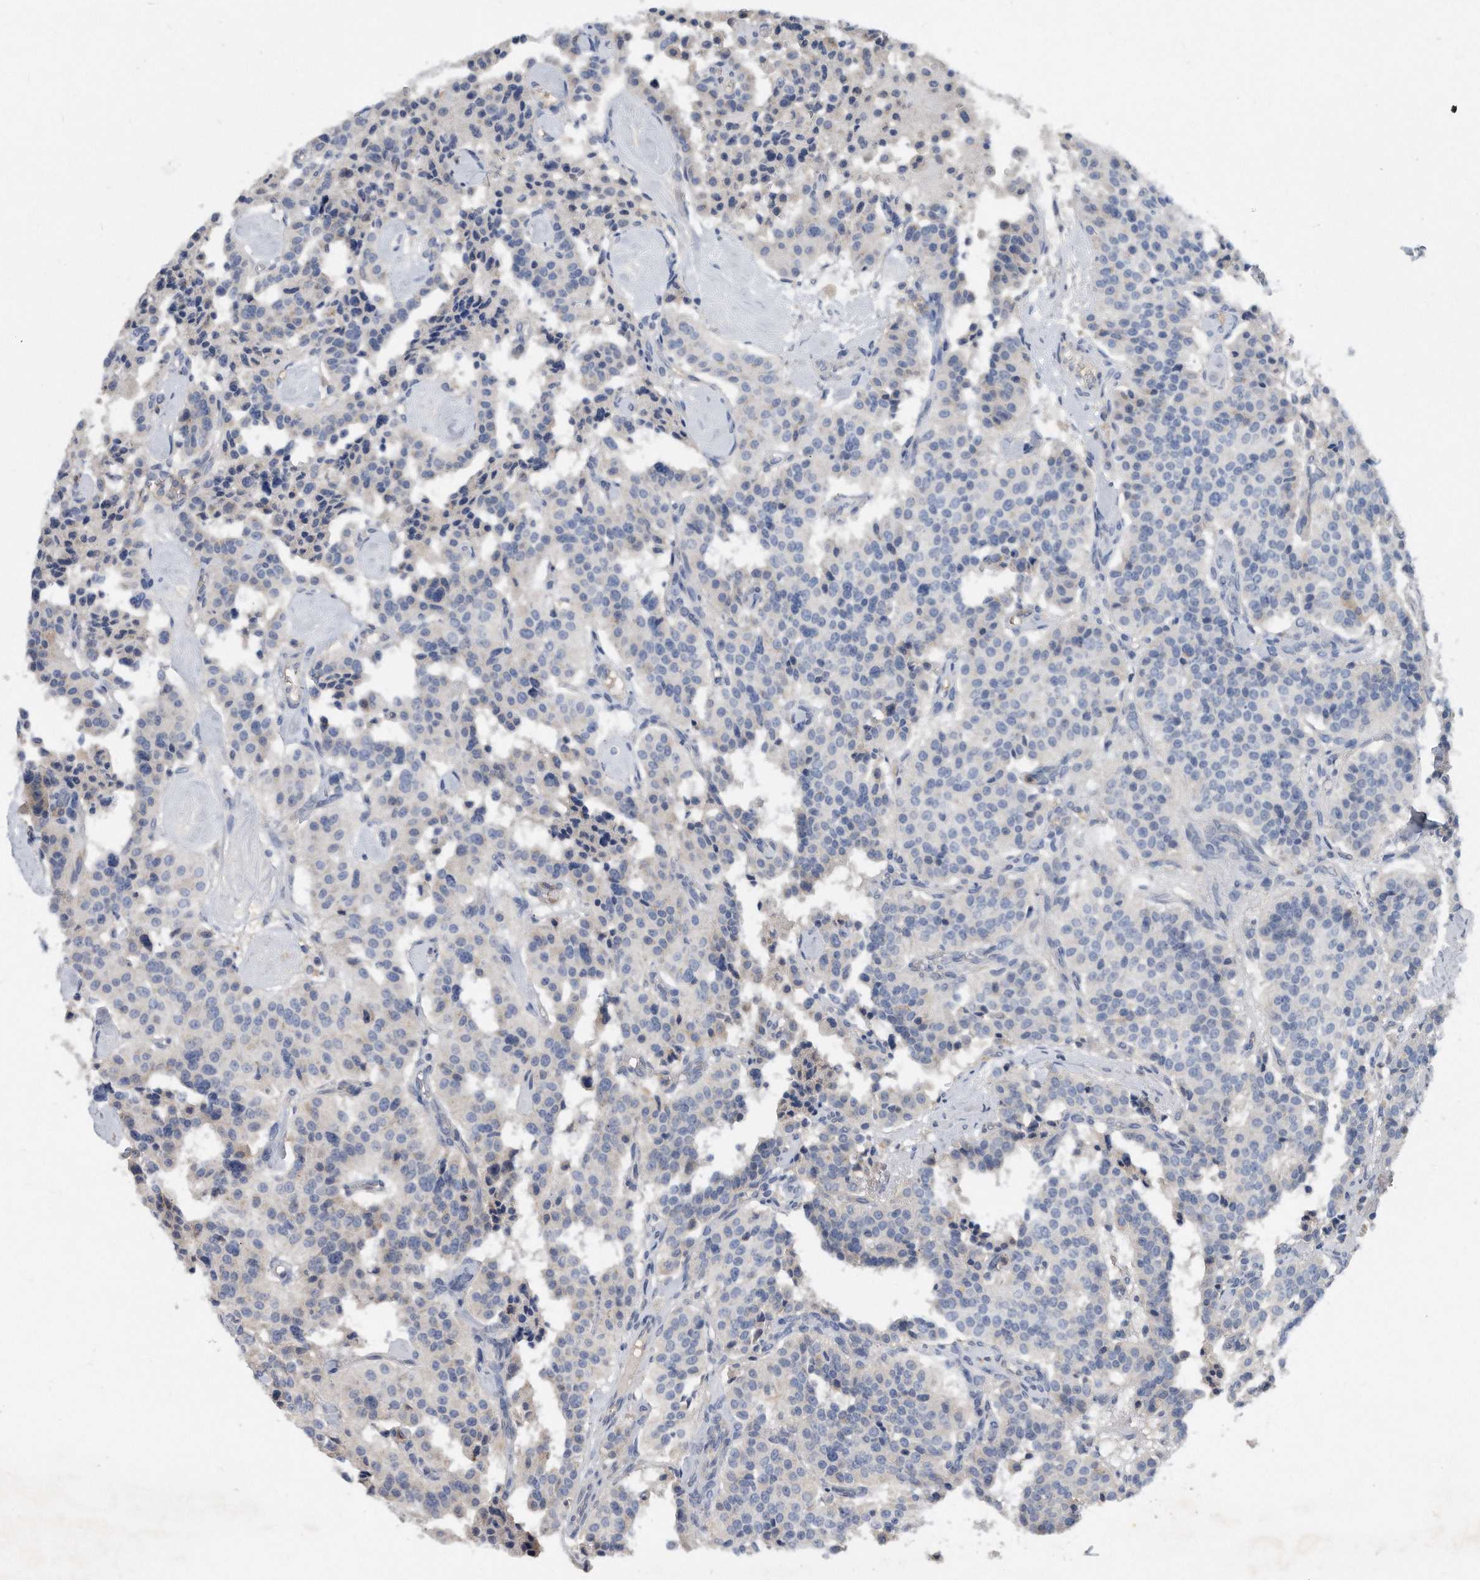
{"staining": {"intensity": "negative", "quantity": "none", "location": "none"}, "tissue": "carcinoid", "cell_type": "Tumor cells", "image_type": "cancer", "snomed": [{"axis": "morphology", "description": "Carcinoid, malignant, NOS"}, {"axis": "topography", "description": "Lung"}], "caption": "IHC of malignant carcinoid demonstrates no positivity in tumor cells.", "gene": "HOMER3", "patient": {"sex": "male", "age": 30}}